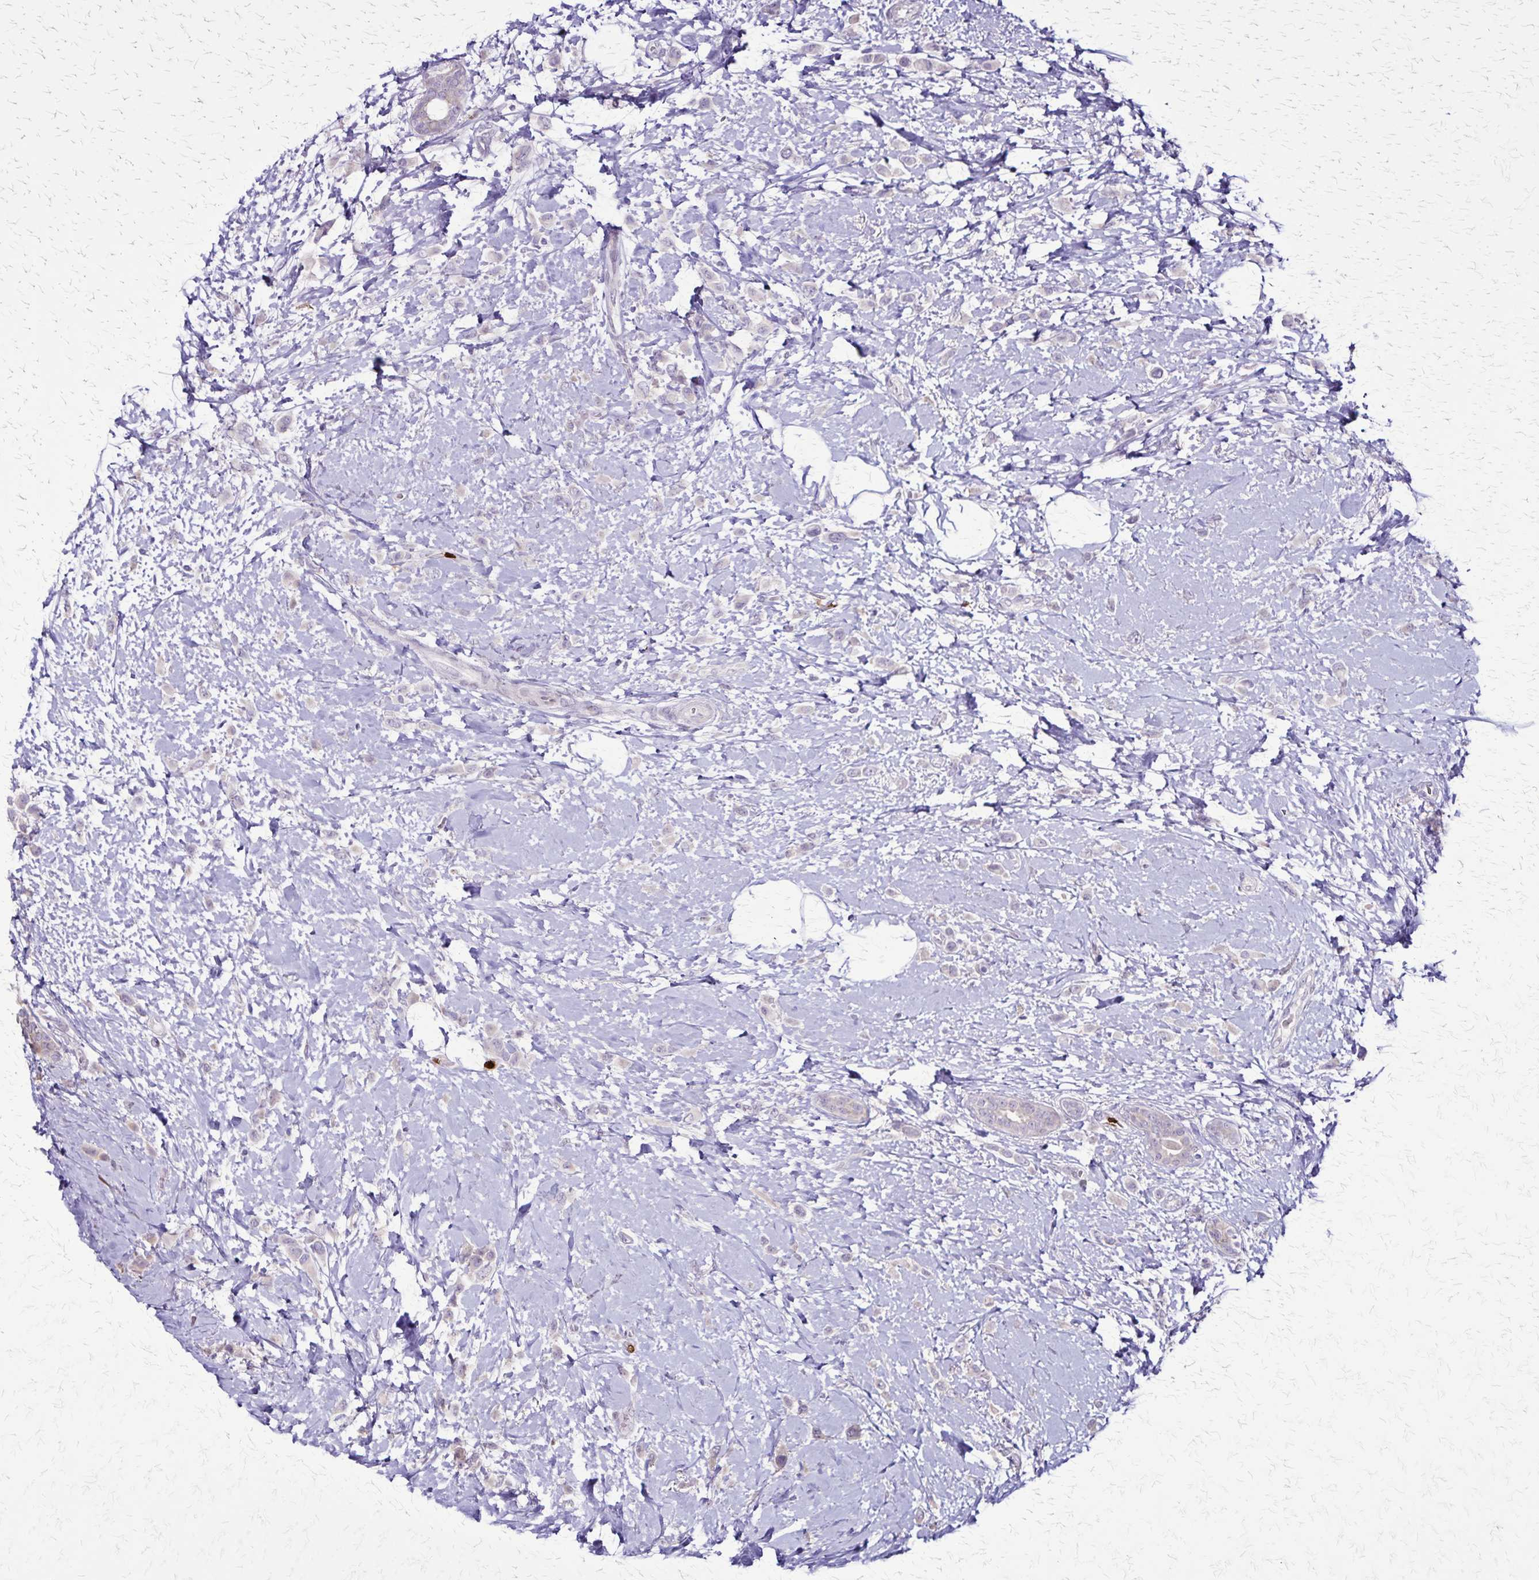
{"staining": {"intensity": "negative", "quantity": "none", "location": "none"}, "tissue": "breast cancer", "cell_type": "Tumor cells", "image_type": "cancer", "snomed": [{"axis": "morphology", "description": "Lobular carcinoma"}, {"axis": "topography", "description": "Breast"}], "caption": "Immunohistochemical staining of human lobular carcinoma (breast) demonstrates no significant staining in tumor cells.", "gene": "ULBP3", "patient": {"sex": "female", "age": 66}}